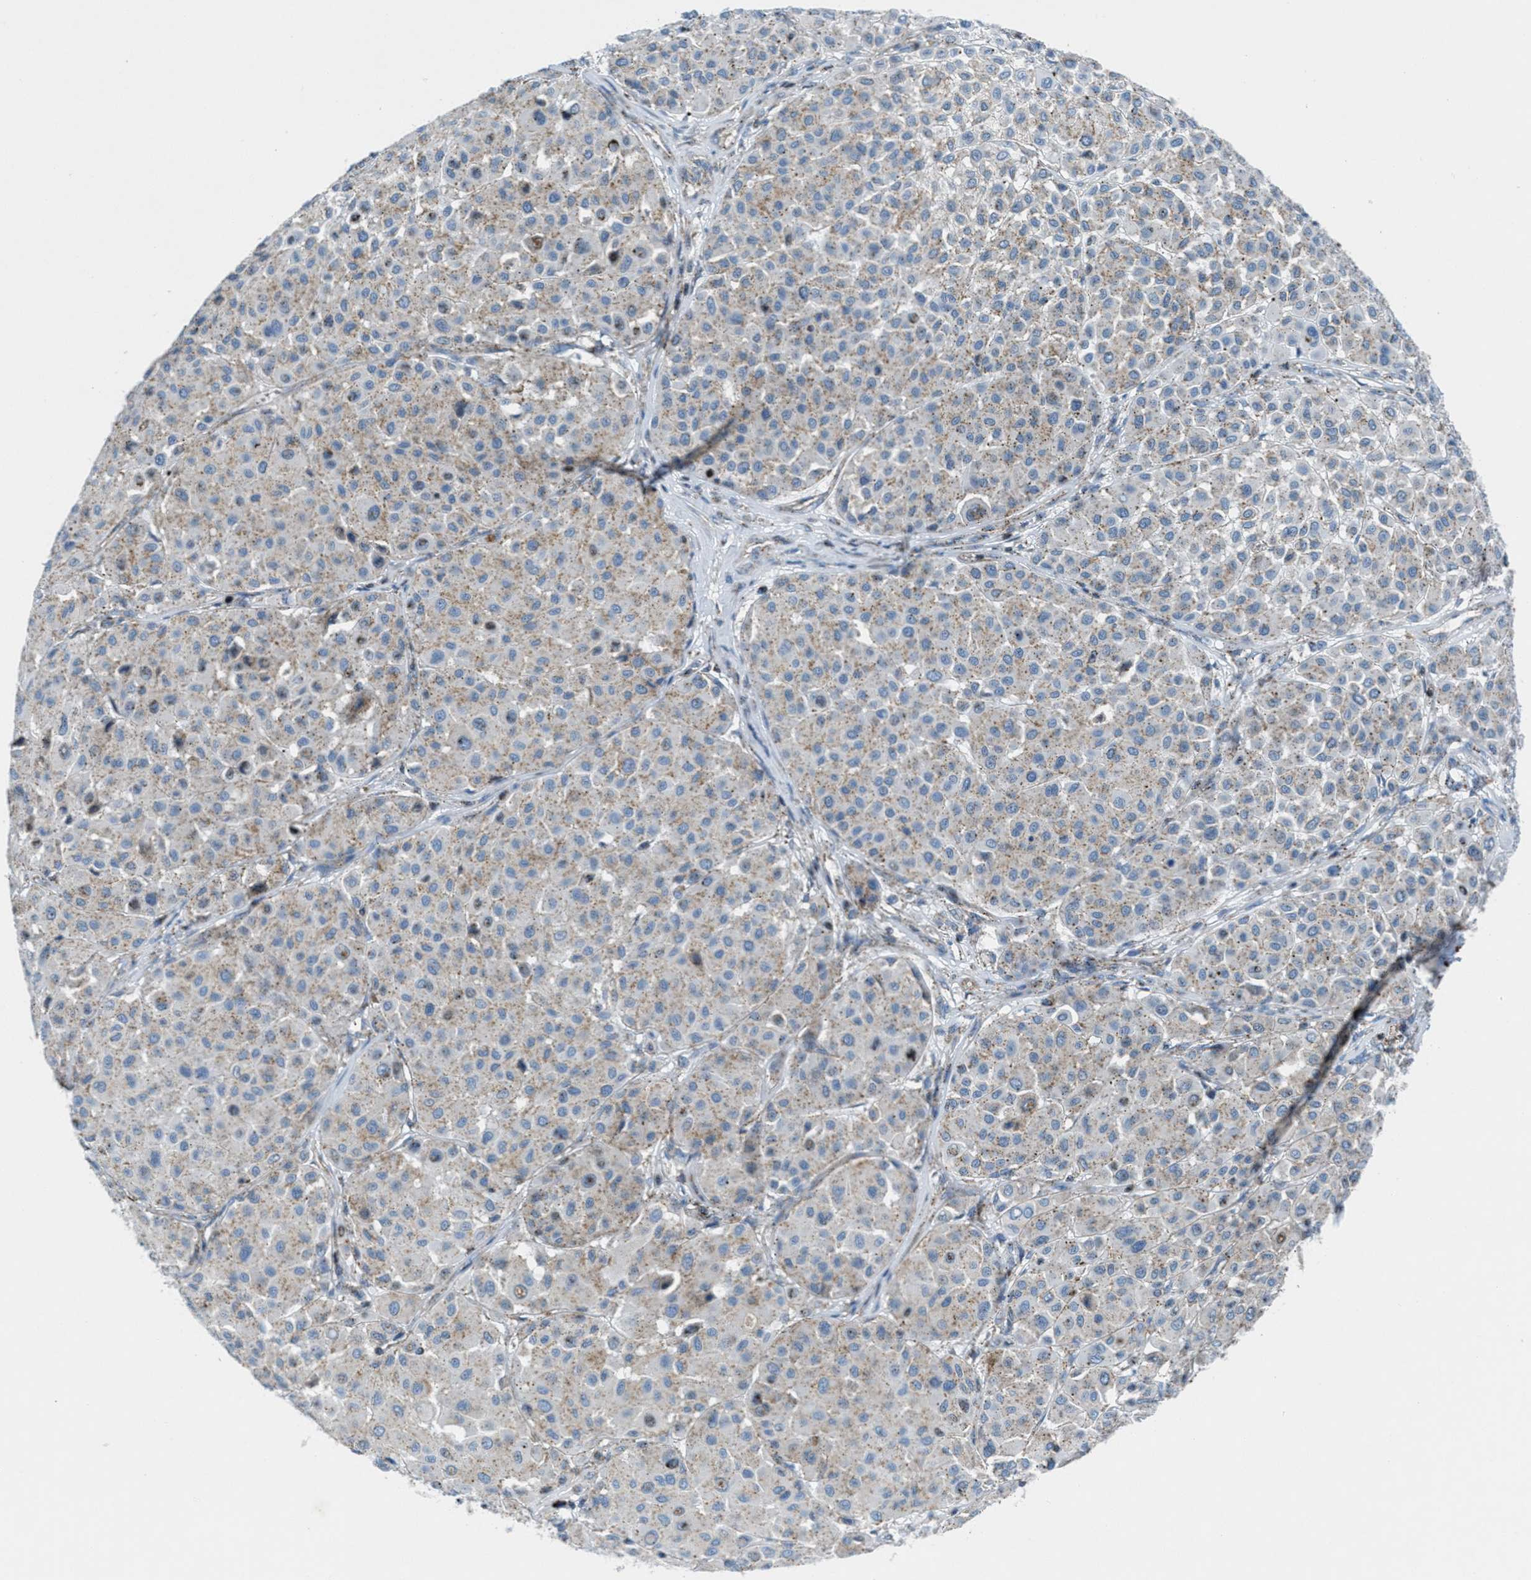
{"staining": {"intensity": "weak", "quantity": ">75%", "location": "cytoplasmic/membranous"}, "tissue": "melanoma", "cell_type": "Tumor cells", "image_type": "cancer", "snomed": [{"axis": "morphology", "description": "Malignant melanoma, Metastatic site"}, {"axis": "topography", "description": "Soft tissue"}], "caption": "Malignant melanoma (metastatic site) stained with a protein marker reveals weak staining in tumor cells.", "gene": "MFSD13A", "patient": {"sex": "male", "age": 41}}